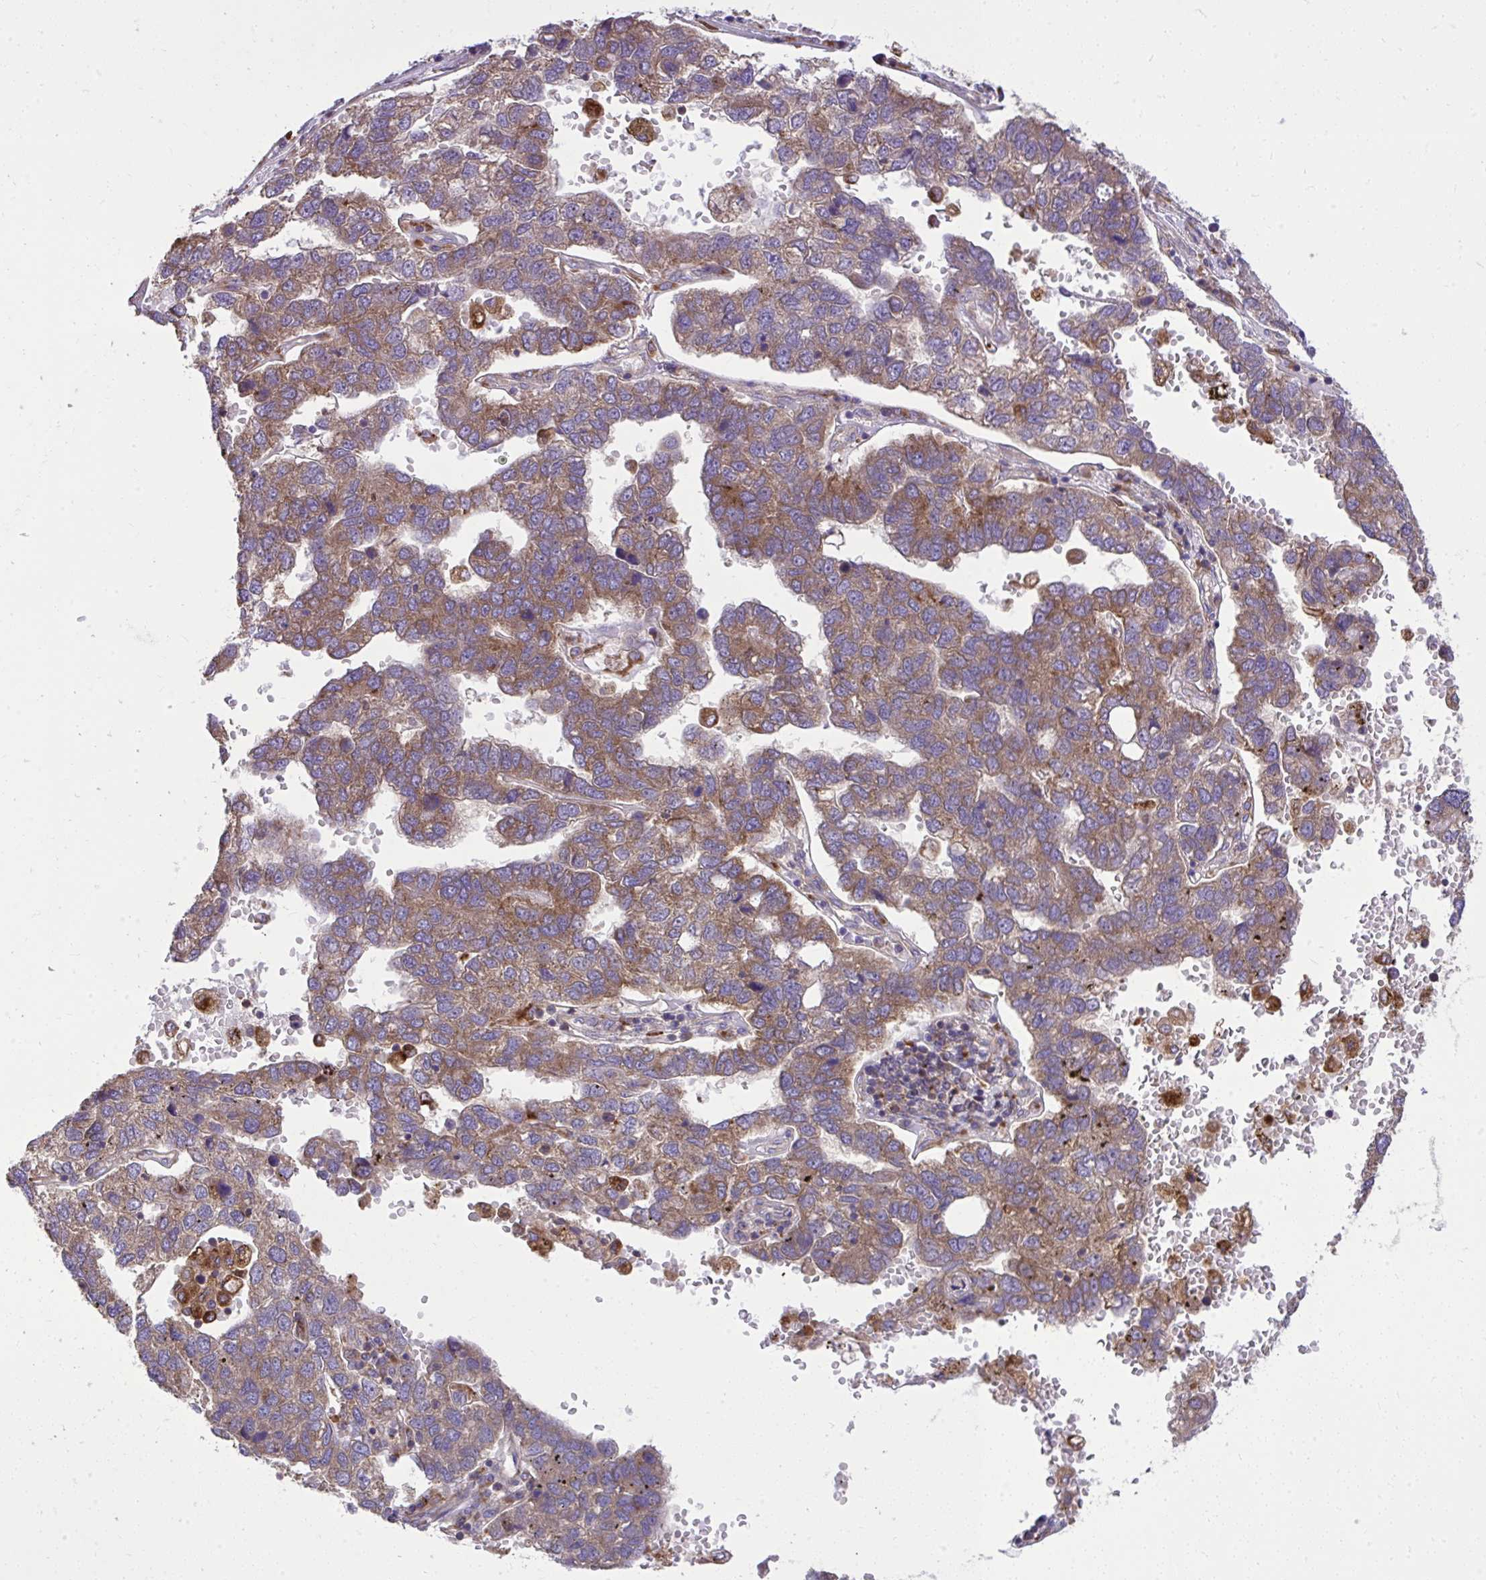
{"staining": {"intensity": "weak", "quantity": ">75%", "location": "cytoplasmic/membranous"}, "tissue": "pancreatic cancer", "cell_type": "Tumor cells", "image_type": "cancer", "snomed": [{"axis": "morphology", "description": "Adenocarcinoma, NOS"}, {"axis": "topography", "description": "Pancreas"}], "caption": "Weak cytoplasmic/membranous expression is present in about >75% of tumor cells in pancreatic cancer.", "gene": "PAIP2", "patient": {"sex": "female", "age": 61}}